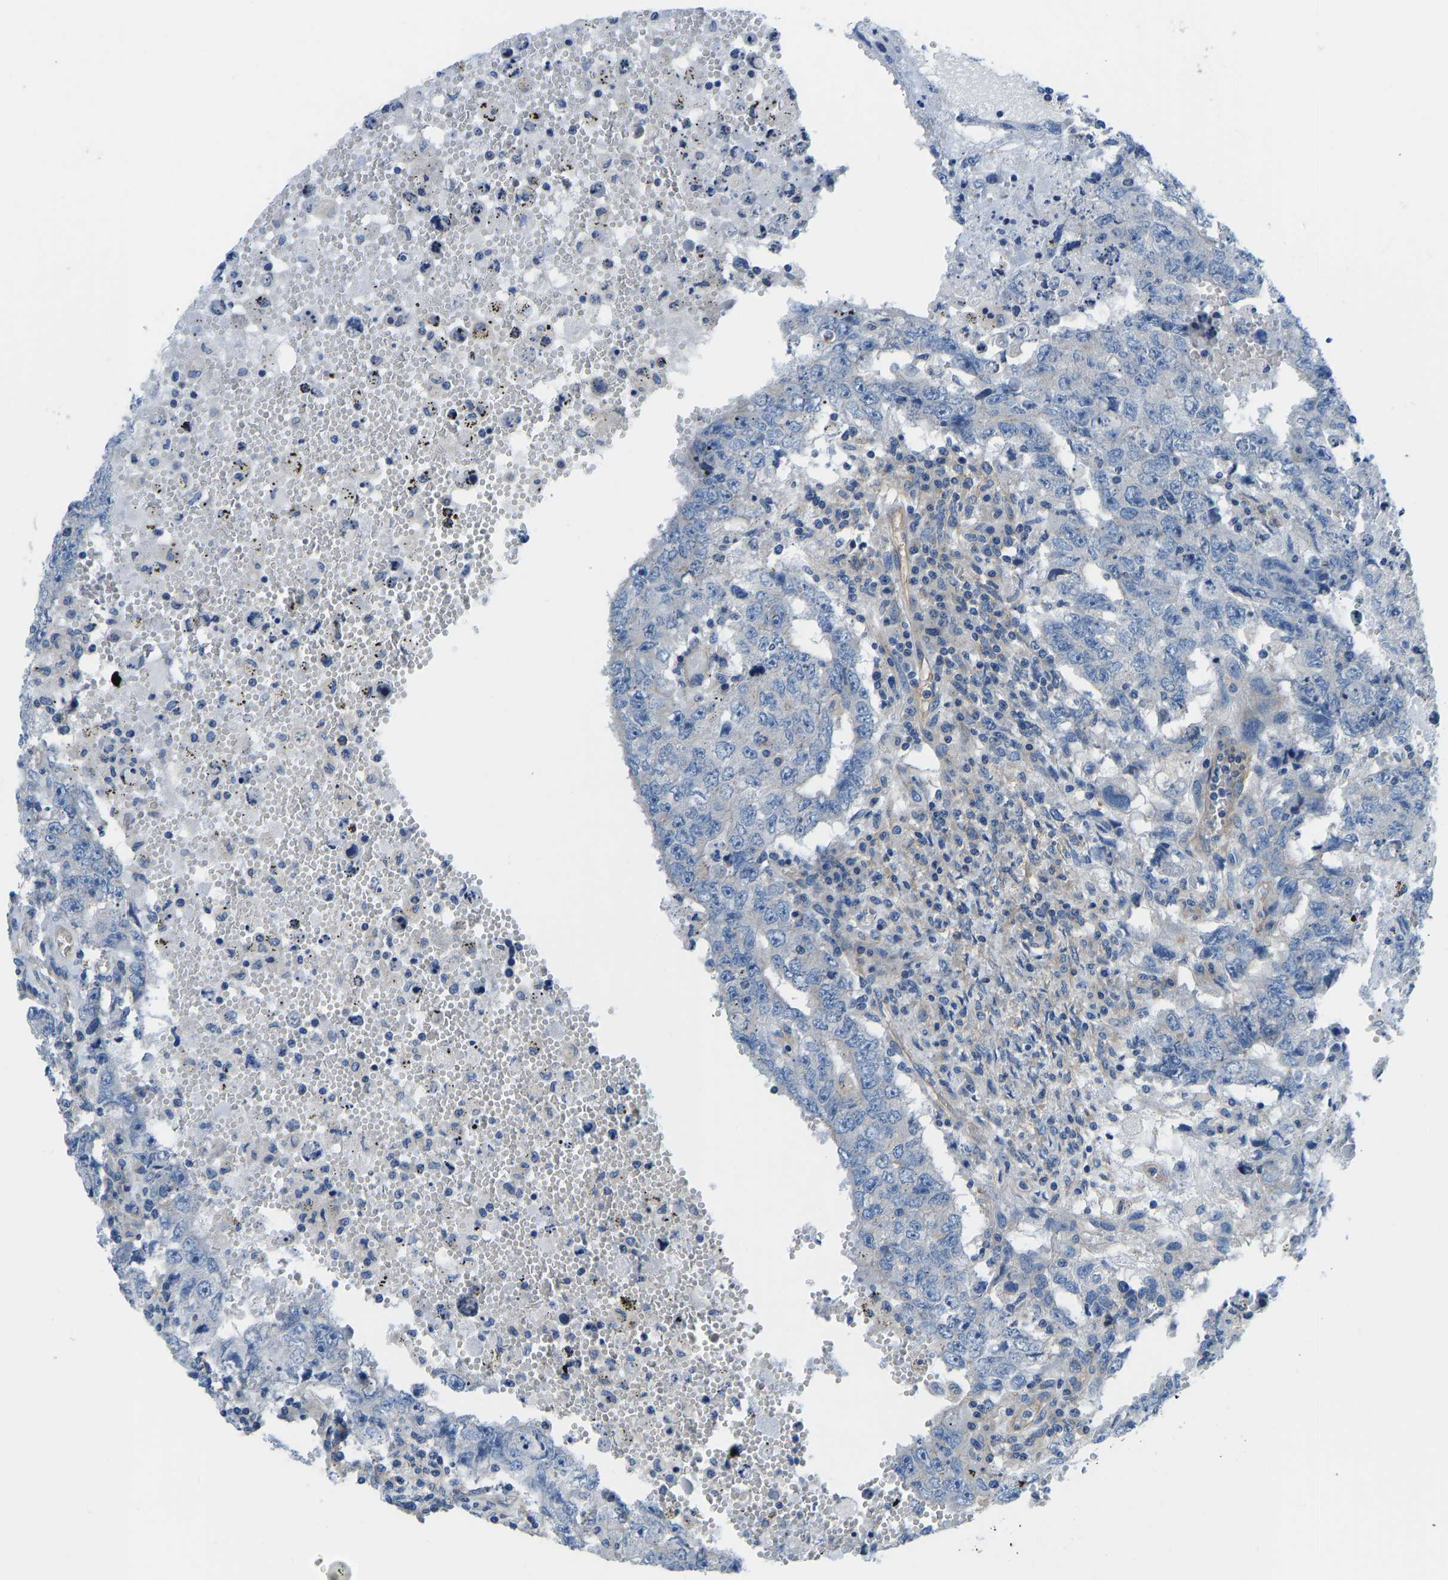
{"staining": {"intensity": "negative", "quantity": "none", "location": "none"}, "tissue": "testis cancer", "cell_type": "Tumor cells", "image_type": "cancer", "snomed": [{"axis": "morphology", "description": "Carcinoma, Embryonal, NOS"}, {"axis": "topography", "description": "Testis"}], "caption": "This is an immunohistochemistry photomicrograph of embryonal carcinoma (testis). There is no staining in tumor cells.", "gene": "CHAD", "patient": {"sex": "male", "age": 26}}